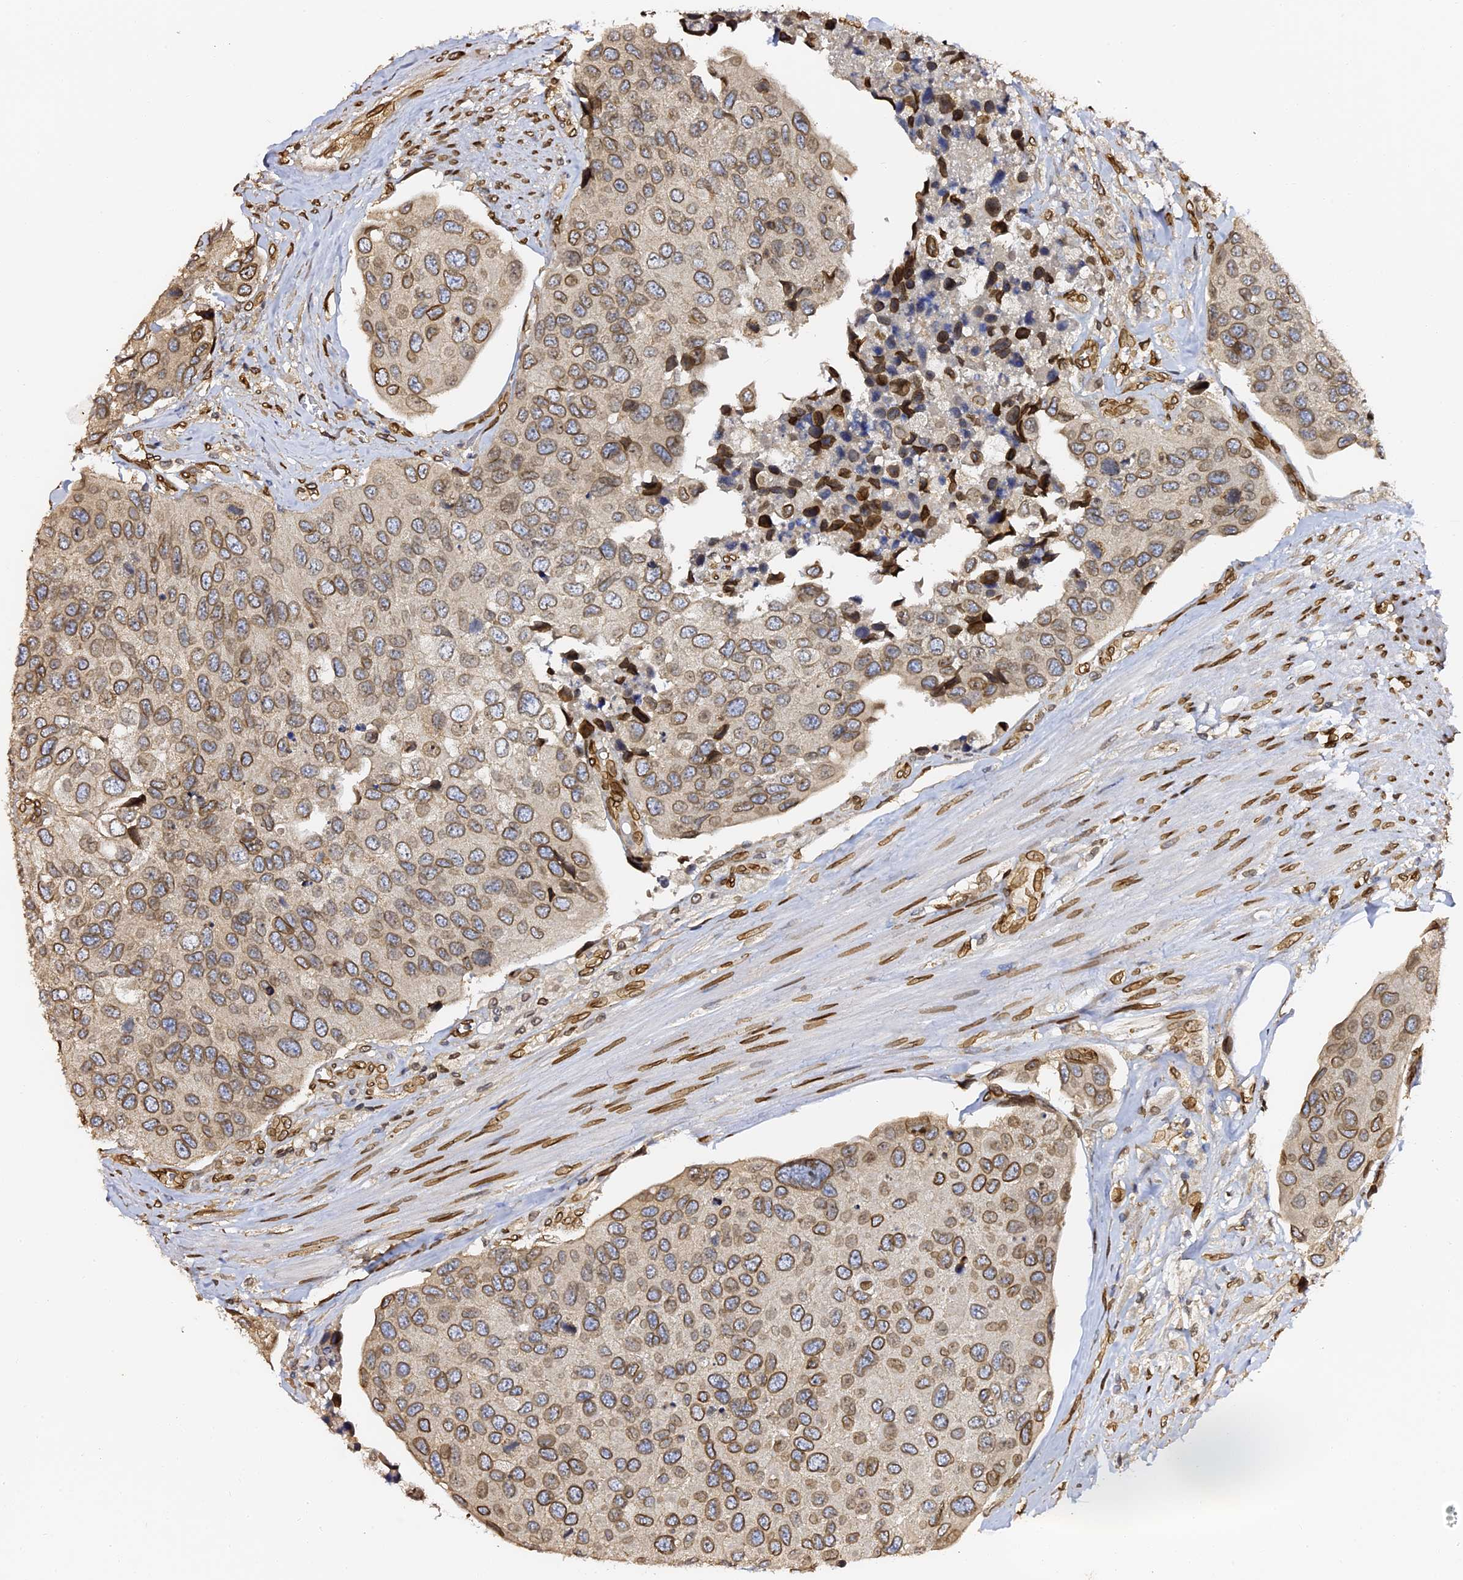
{"staining": {"intensity": "moderate", "quantity": ">75%", "location": "cytoplasmic/membranous,nuclear"}, "tissue": "urothelial cancer", "cell_type": "Tumor cells", "image_type": "cancer", "snomed": [{"axis": "morphology", "description": "Urothelial carcinoma, High grade"}, {"axis": "topography", "description": "Urinary bladder"}], "caption": "Urothelial cancer stained with DAB immunohistochemistry displays medium levels of moderate cytoplasmic/membranous and nuclear staining in about >75% of tumor cells.", "gene": "ANAPC5", "patient": {"sex": "male", "age": 74}}